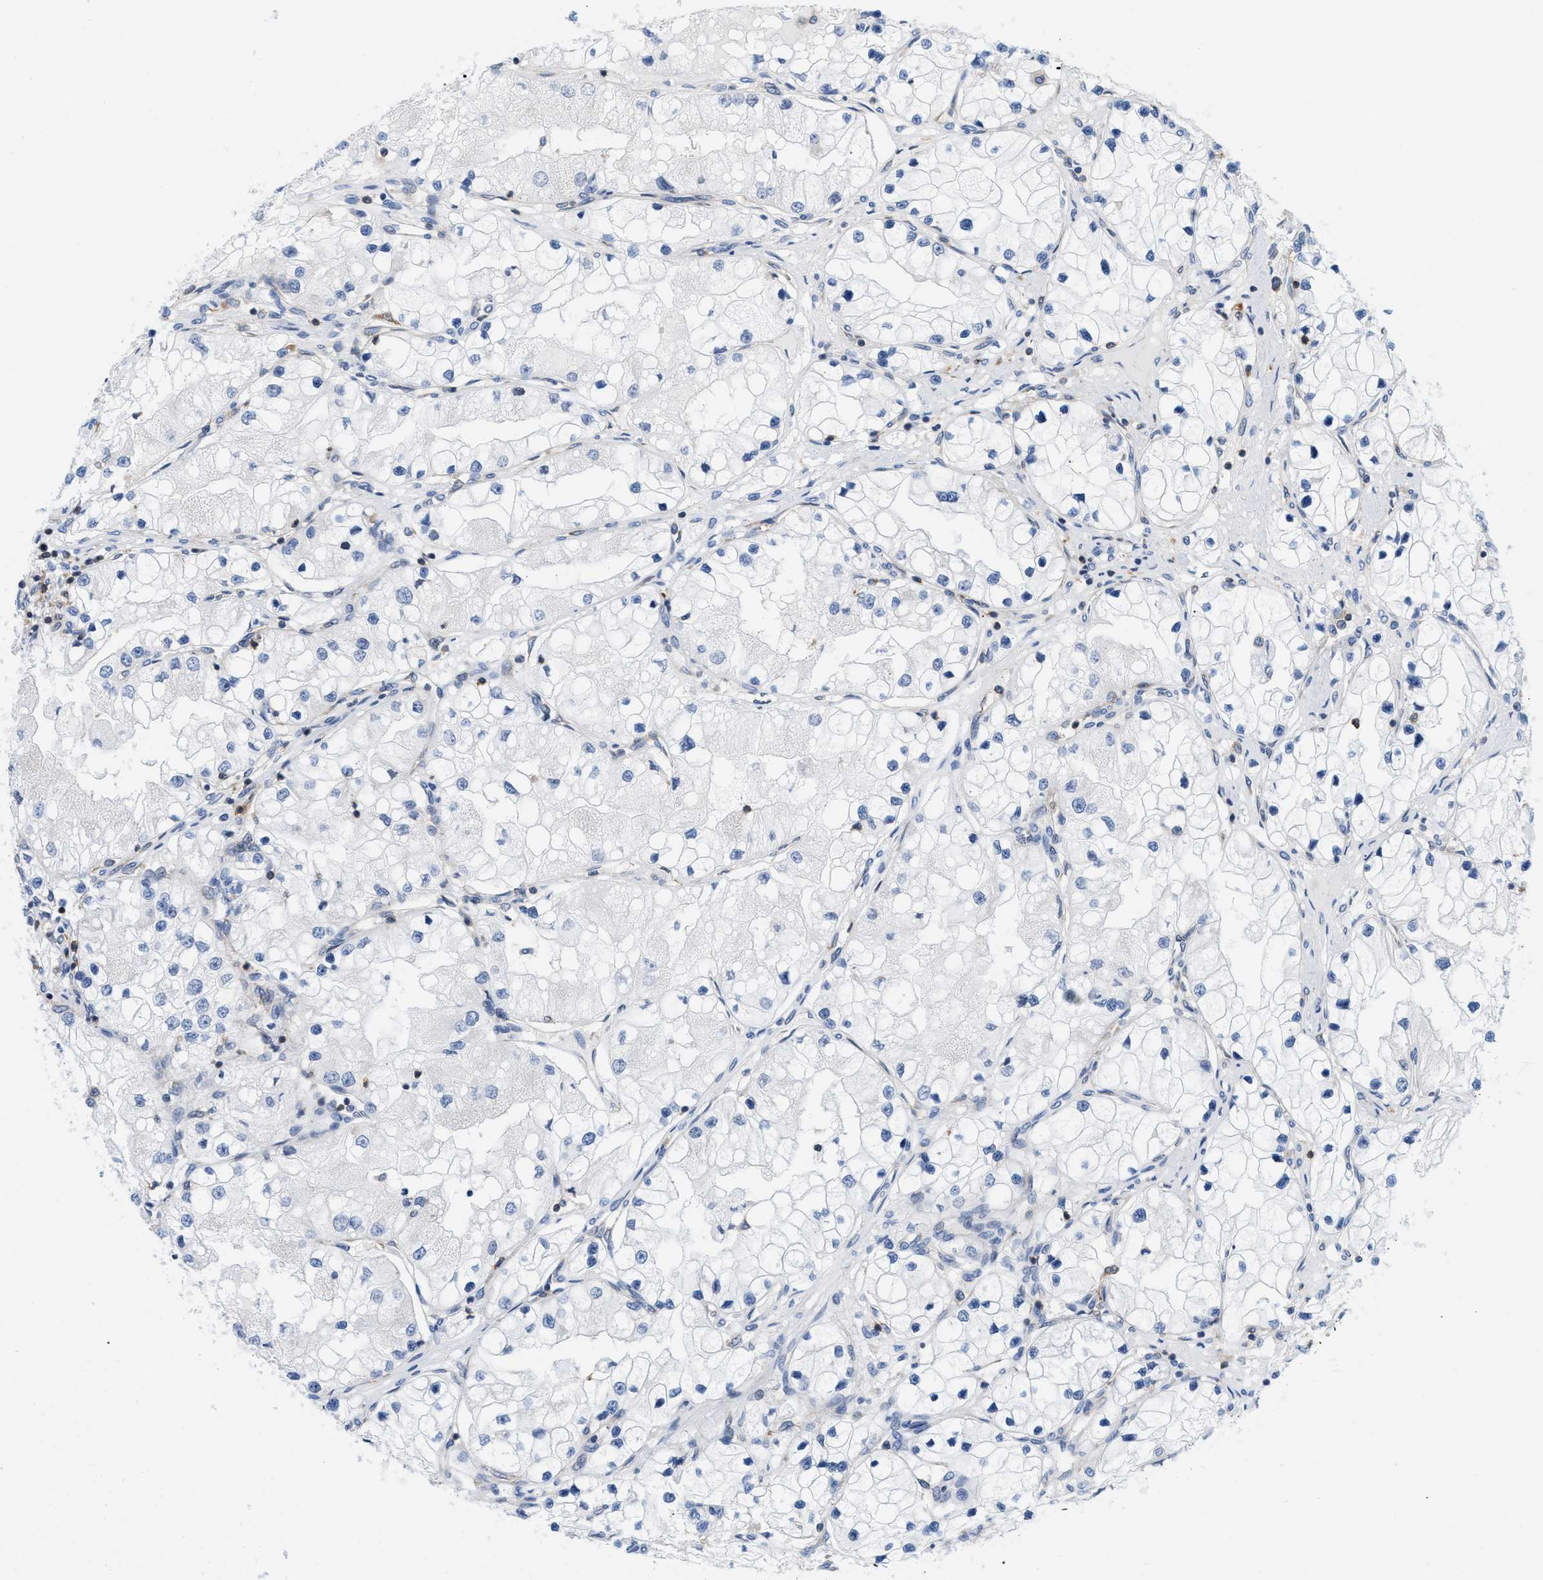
{"staining": {"intensity": "negative", "quantity": "none", "location": "none"}, "tissue": "renal cancer", "cell_type": "Tumor cells", "image_type": "cancer", "snomed": [{"axis": "morphology", "description": "Adenocarcinoma, NOS"}, {"axis": "topography", "description": "Kidney"}], "caption": "Renal adenocarcinoma stained for a protein using immunohistochemistry demonstrates no staining tumor cells.", "gene": "IL16", "patient": {"sex": "male", "age": 68}}